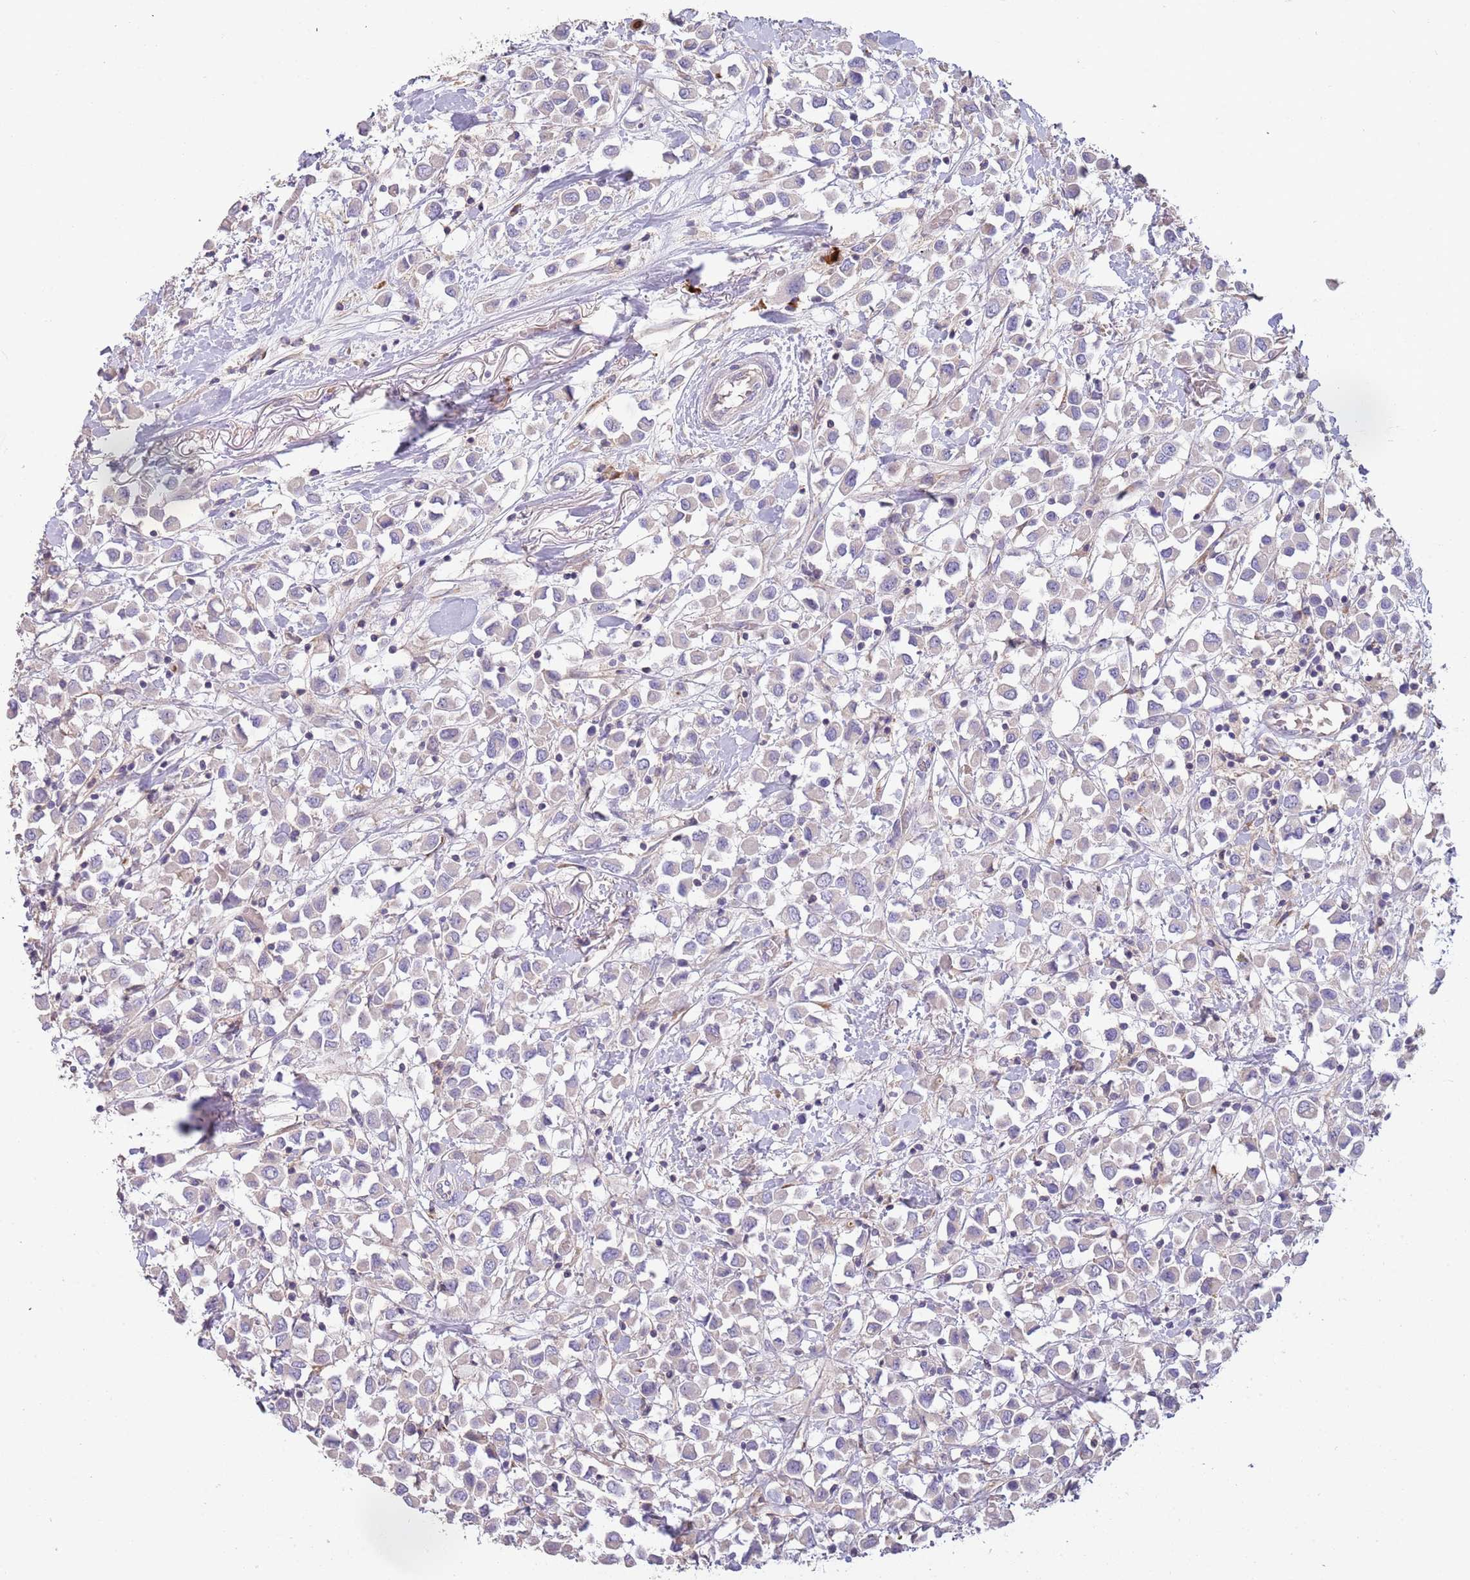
{"staining": {"intensity": "negative", "quantity": "none", "location": "none"}, "tissue": "breast cancer", "cell_type": "Tumor cells", "image_type": "cancer", "snomed": [{"axis": "morphology", "description": "Duct carcinoma"}, {"axis": "topography", "description": "Breast"}], "caption": "Tumor cells show no significant protein expression in intraductal carcinoma (breast).", "gene": "SUSD1", "patient": {"sex": "female", "age": 61}}